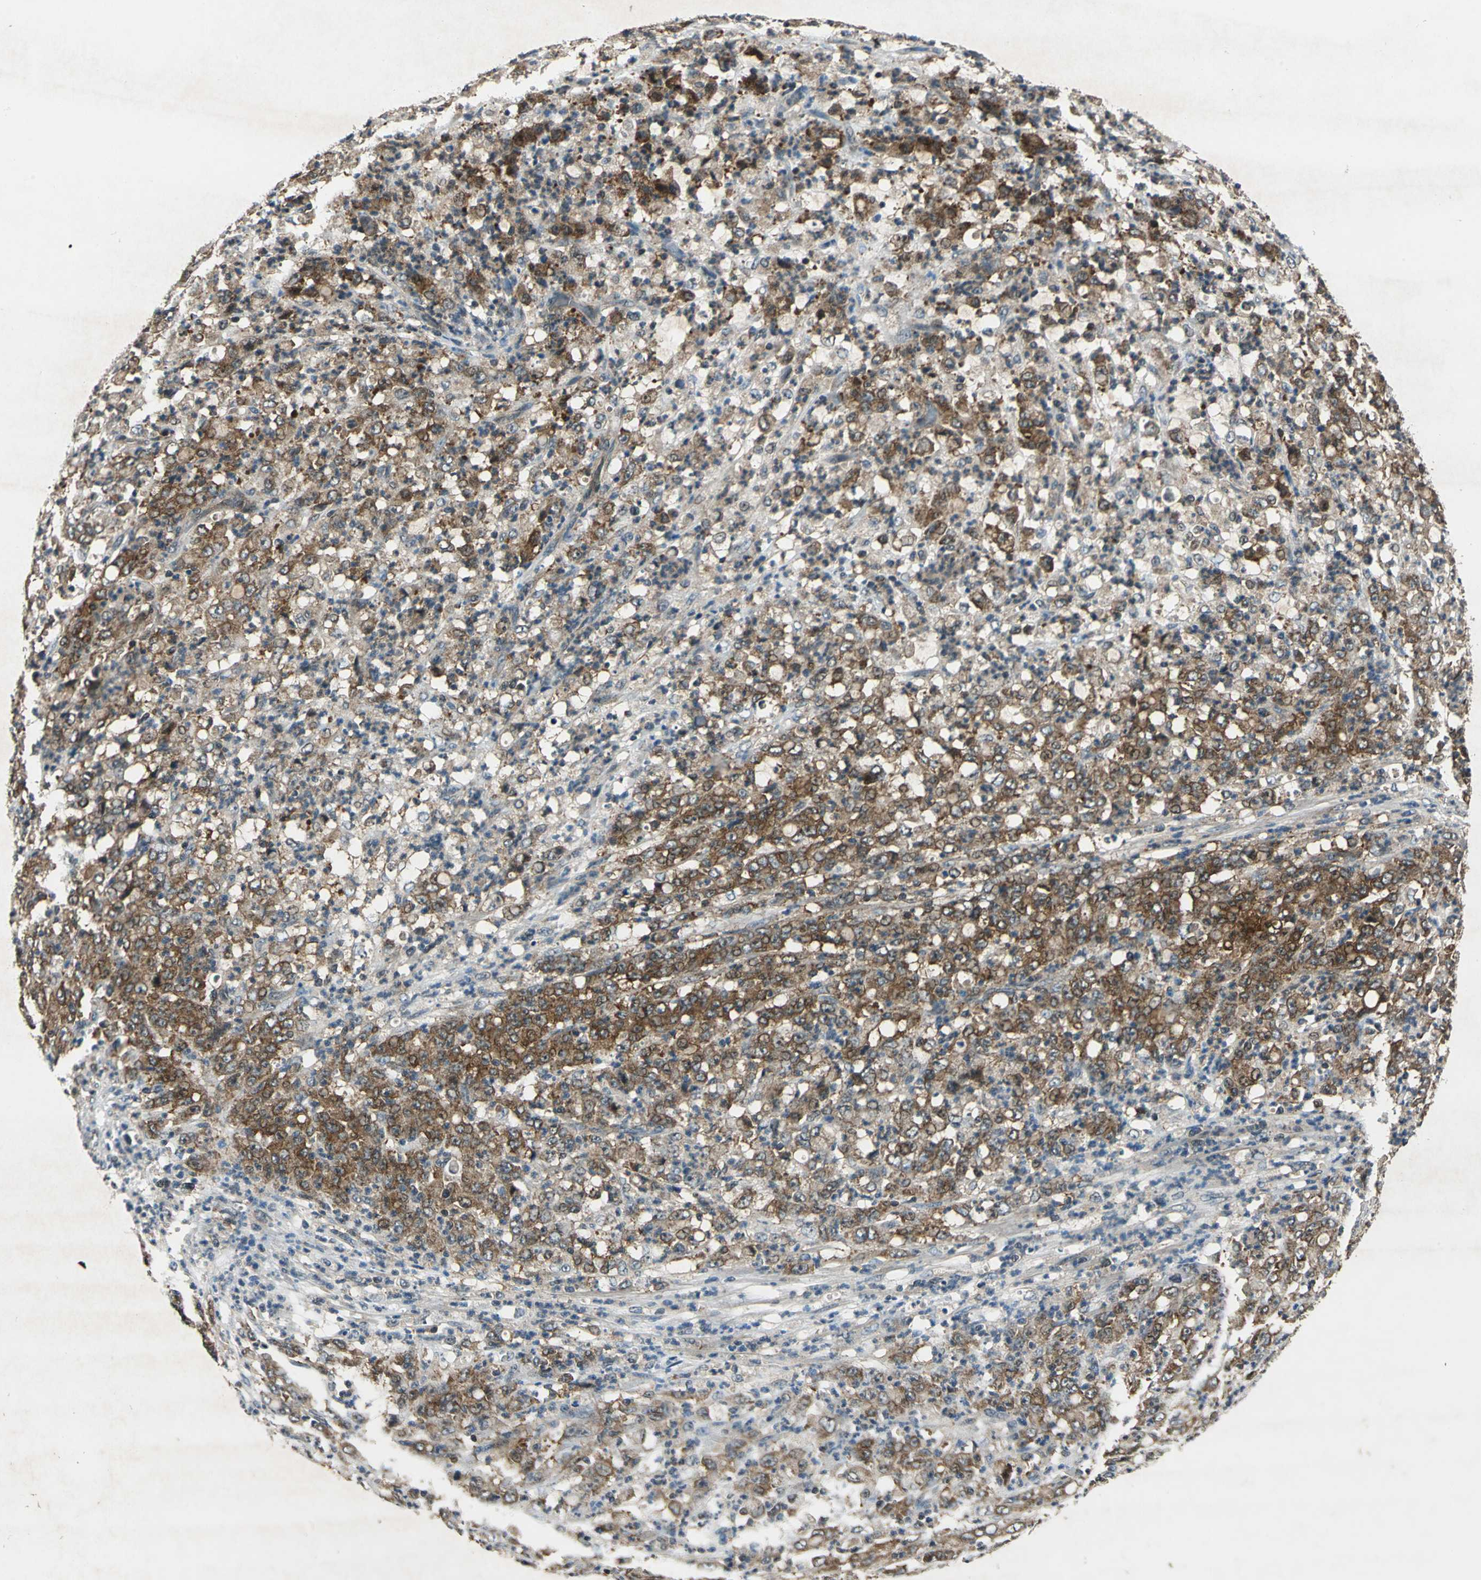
{"staining": {"intensity": "moderate", "quantity": ">75%", "location": "cytoplasmic/membranous"}, "tissue": "stomach cancer", "cell_type": "Tumor cells", "image_type": "cancer", "snomed": [{"axis": "morphology", "description": "Adenocarcinoma, NOS"}, {"axis": "topography", "description": "Stomach, lower"}], "caption": "DAB immunohistochemical staining of stomach adenocarcinoma reveals moderate cytoplasmic/membranous protein expression in approximately >75% of tumor cells.", "gene": "AHSA1", "patient": {"sex": "female", "age": 71}}